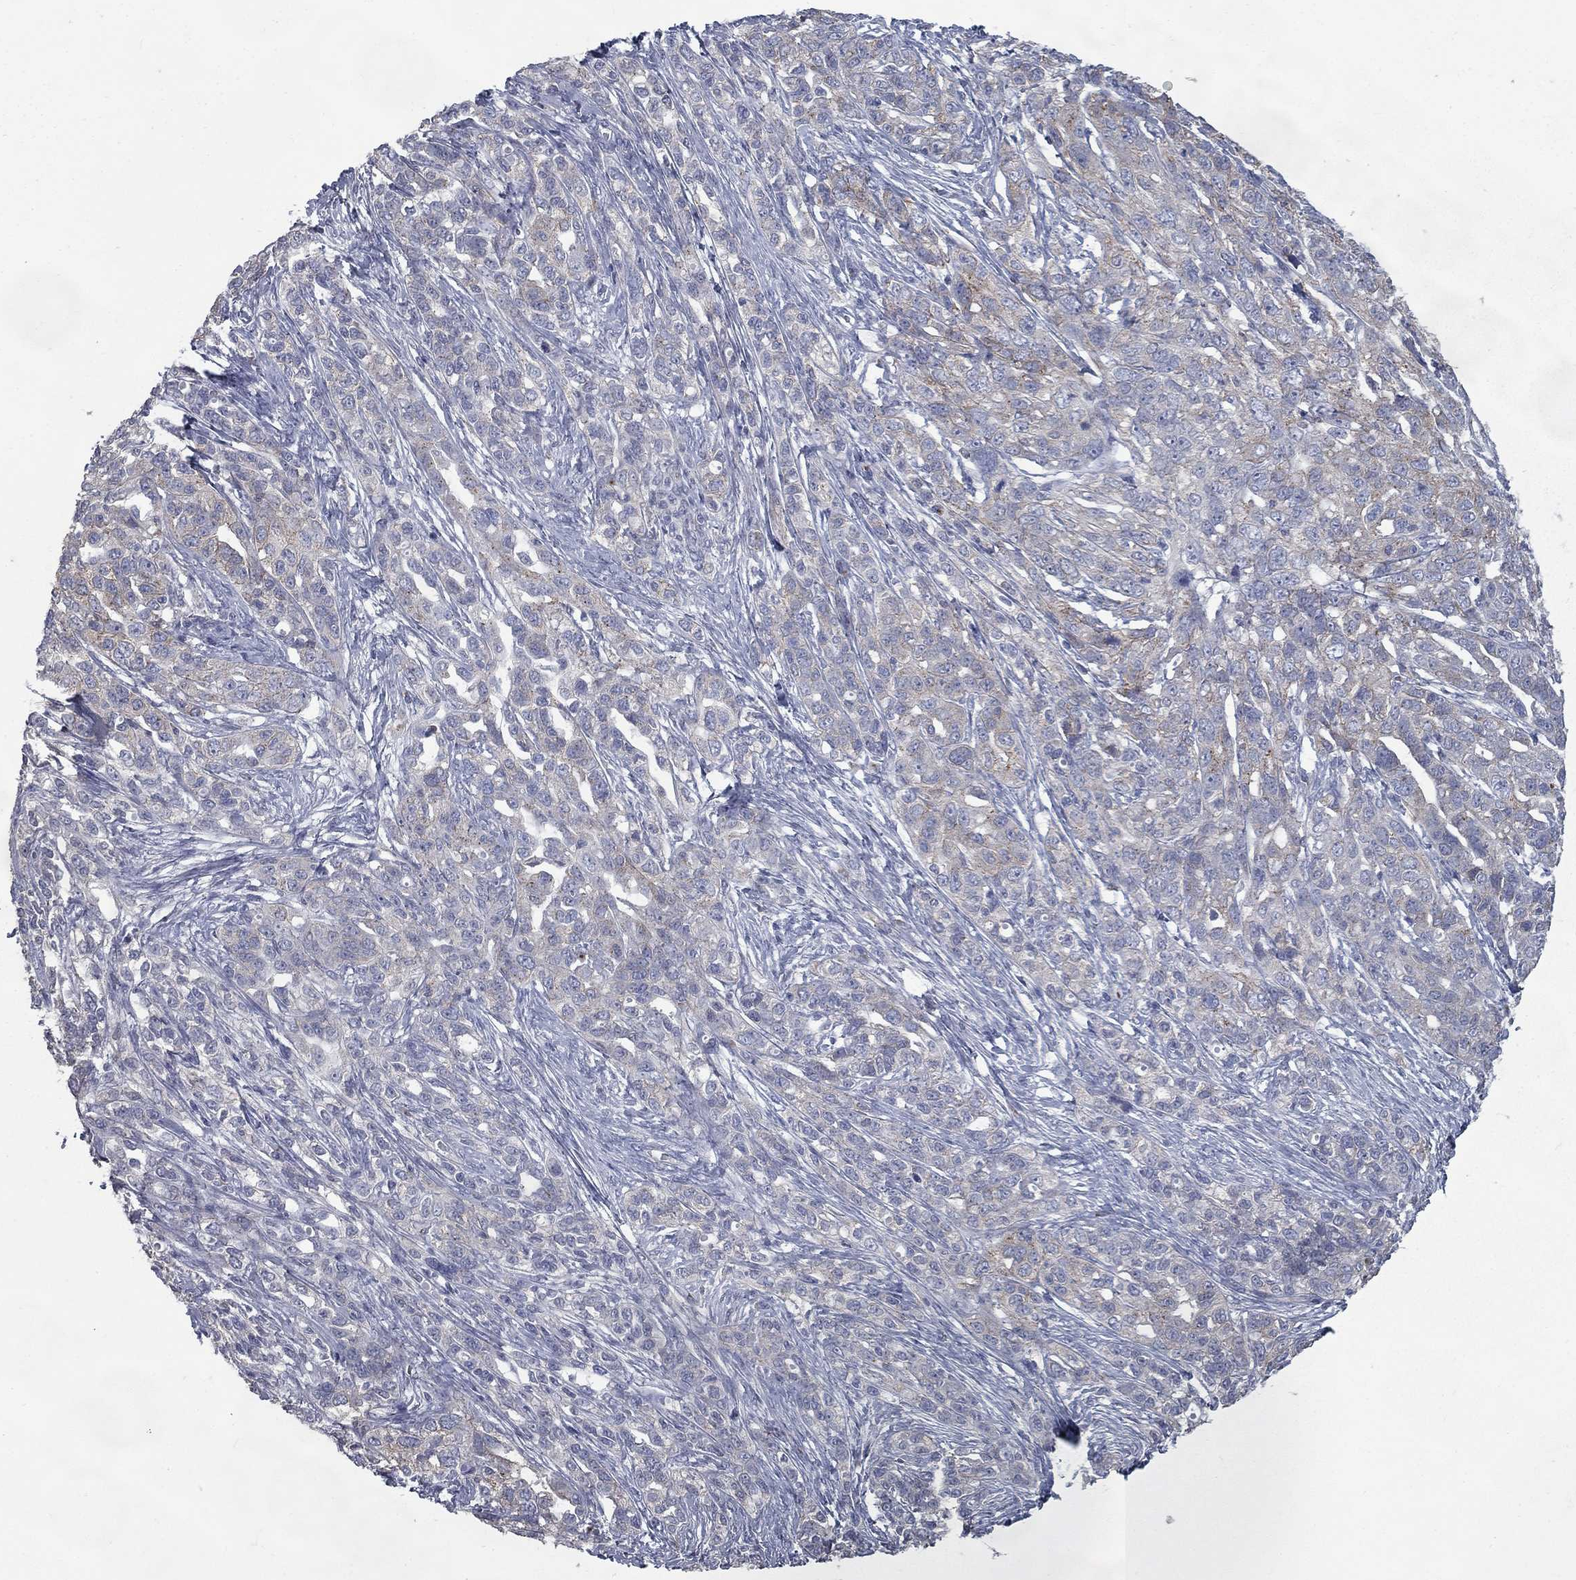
{"staining": {"intensity": "weak", "quantity": "<25%", "location": "cytoplasmic/membranous"}, "tissue": "ovarian cancer", "cell_type": "Tumor cells", "image_type": "cancer", "snomed": [{"axis": "morphology", "description": "Cystadenocarcinoma, serous, NOS"}, {"axis": "topography", "description": "Ovary"}], "caption": "Serous cystadenocarcinoma (ovarian) stained for a protein using immunohistochemistry (IHC) demonstrates no staining tumor cells.", "gene": "KIAA0319L", "patient": {"sex": "female", "age": 71}}